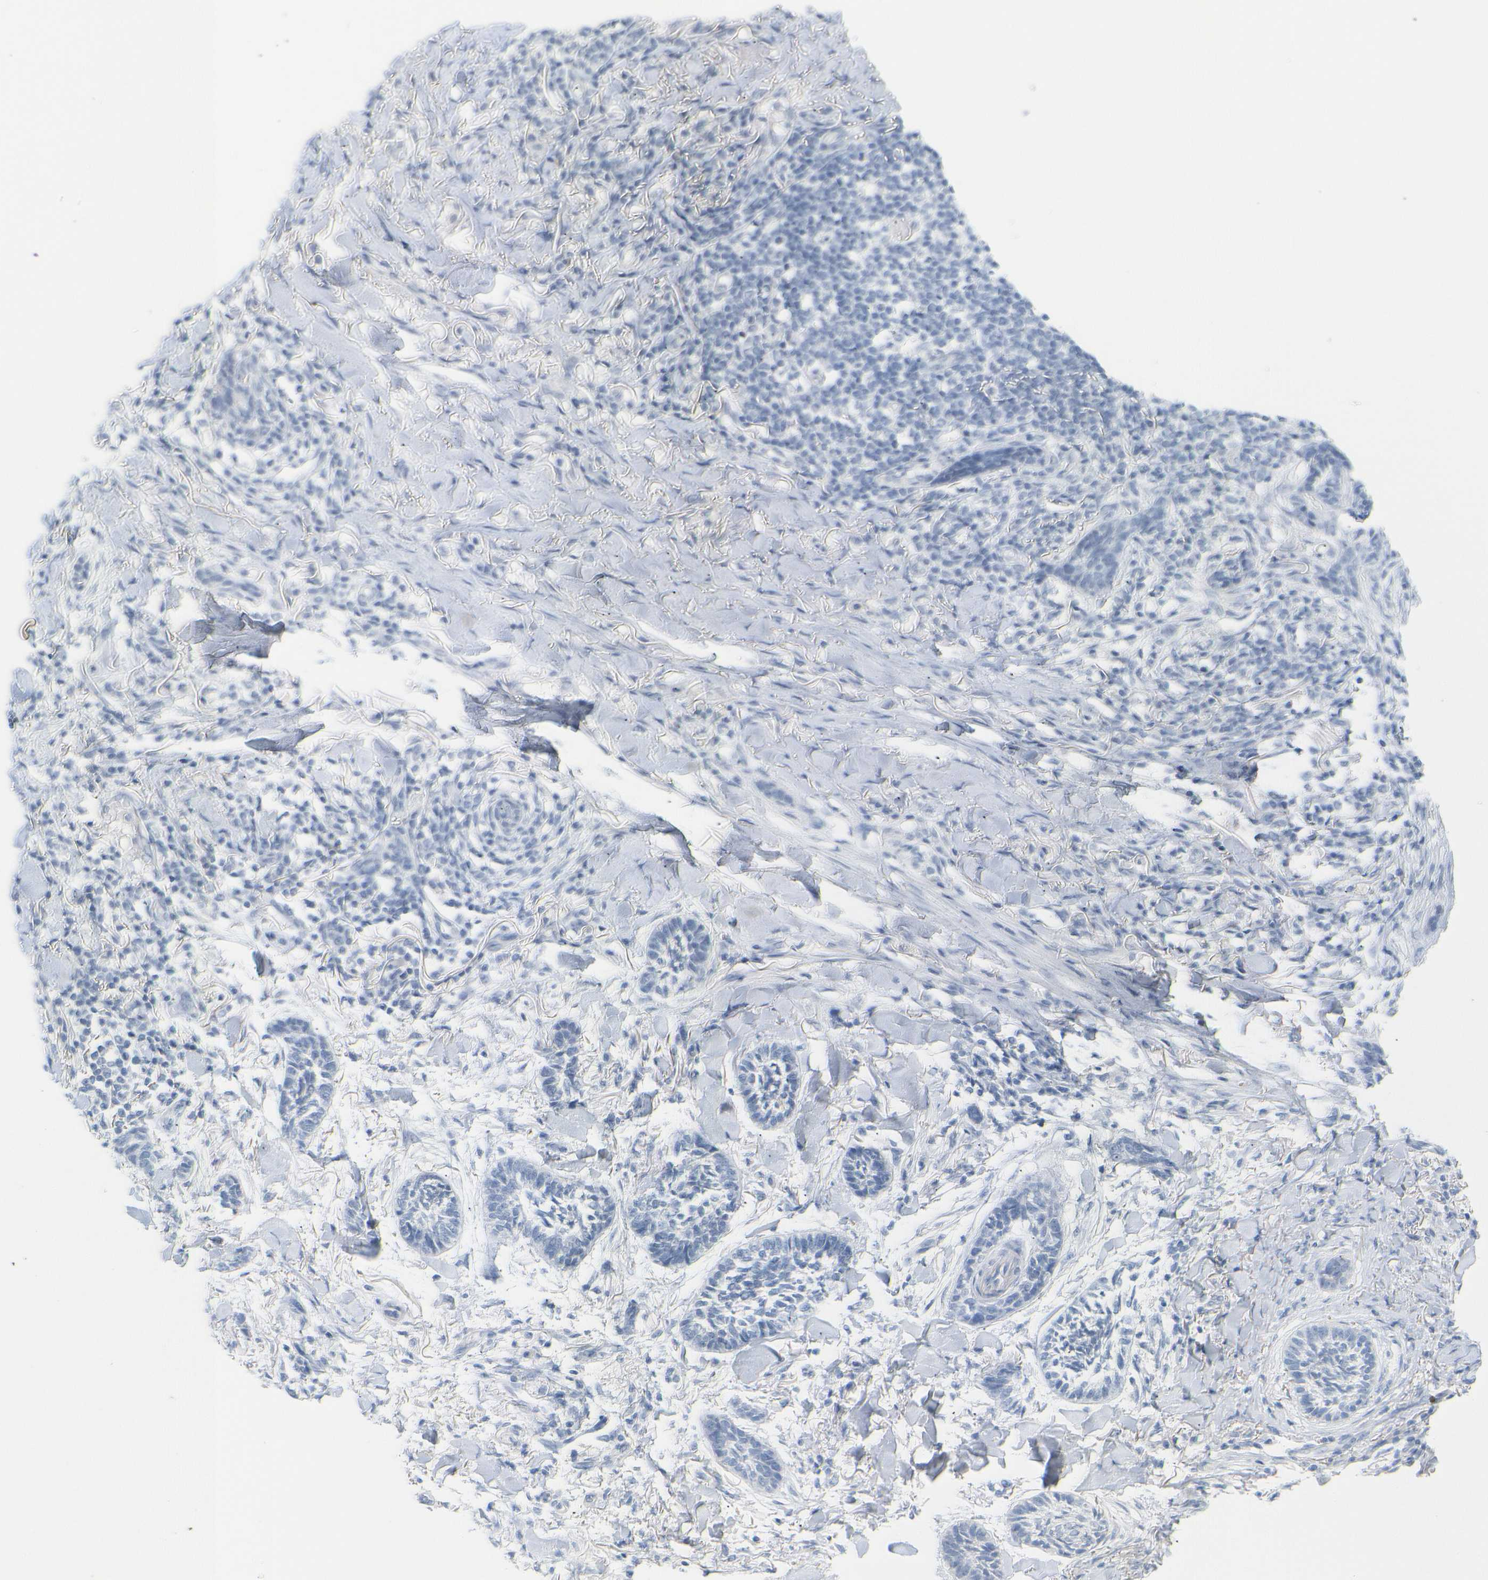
{"staining": {"intensity": "negative", "quantity": "none", "location": "none"}, "tissue": "skin cancer", "cell_type": "Tumor cells", "image_type": "cancer", "snomed": [{"axis": "morphology", "description": "Papilloma, NOS"}, {"axis": "morphology", "description": "Basal cell carcinoma"}, {"axis": "topography", "description": "Skin"}], "caption": "Protein analysis of skin cancer (papilloma) exhibits no significant expression in tumor cells. (Brightfield microscopy of DAB immunohistochemistry at high magnification).", "gene": "OPN1SW", "patient": {"sex": "male", "age": 87}}